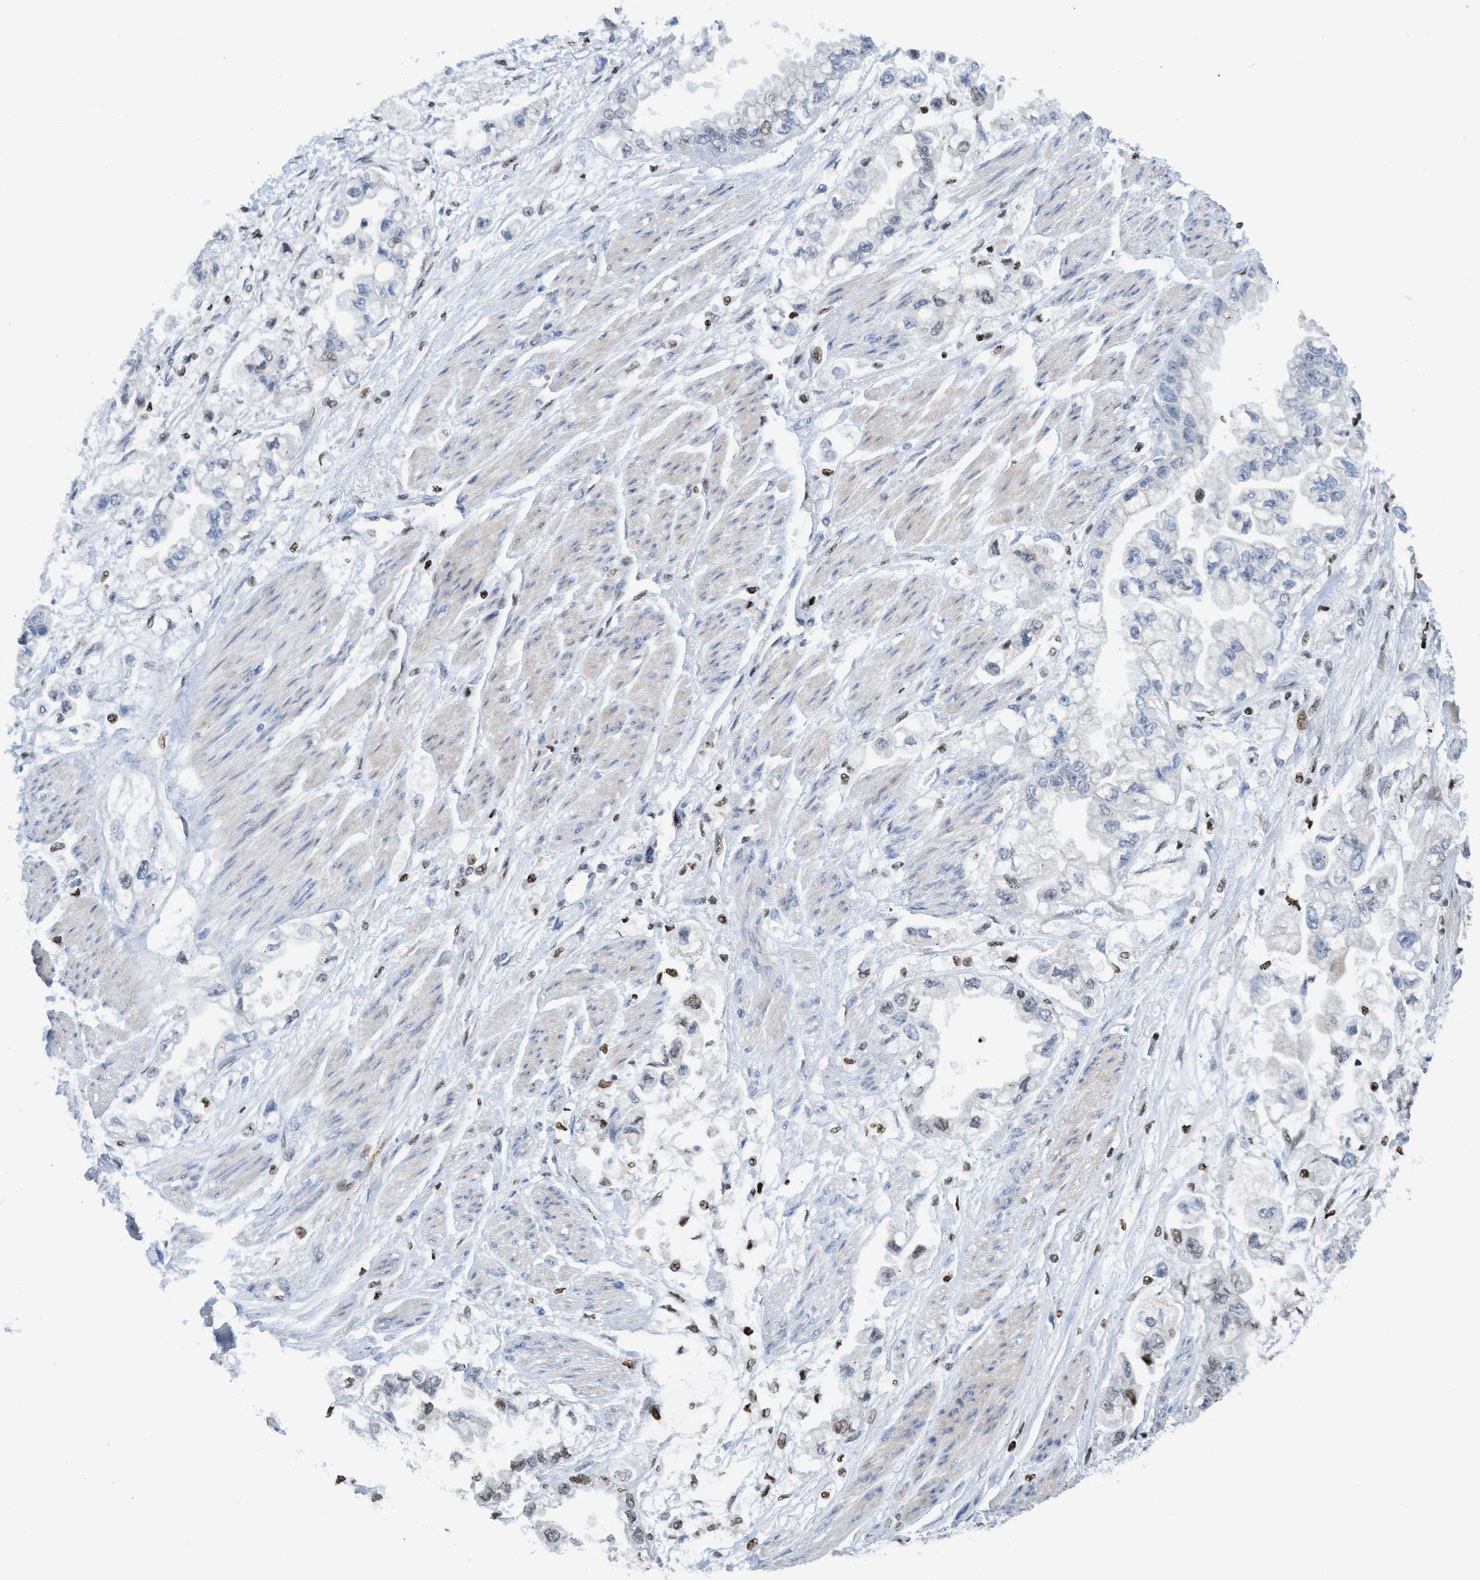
{"staining": {"intensity": "weak", "quantity": "<25%", "location": "nuclear"}, "tissue": "stomach cancer", "cell_type": "Tumor cells", "image_type": "cancer", "snomed": [{"axis": "morphology", "description": "Normal tissue, NOS"}, {"axis": "morphology", "description": "Adenocarcinoma, NOS"}, {"axis": "topography", "description": "Stomach"}], "caption": "The histopathology image reveals no significant staining in tumor cells of stomach cancer.", "gene": "CBX2", "patient": {"sex": "male", "age": 62}}